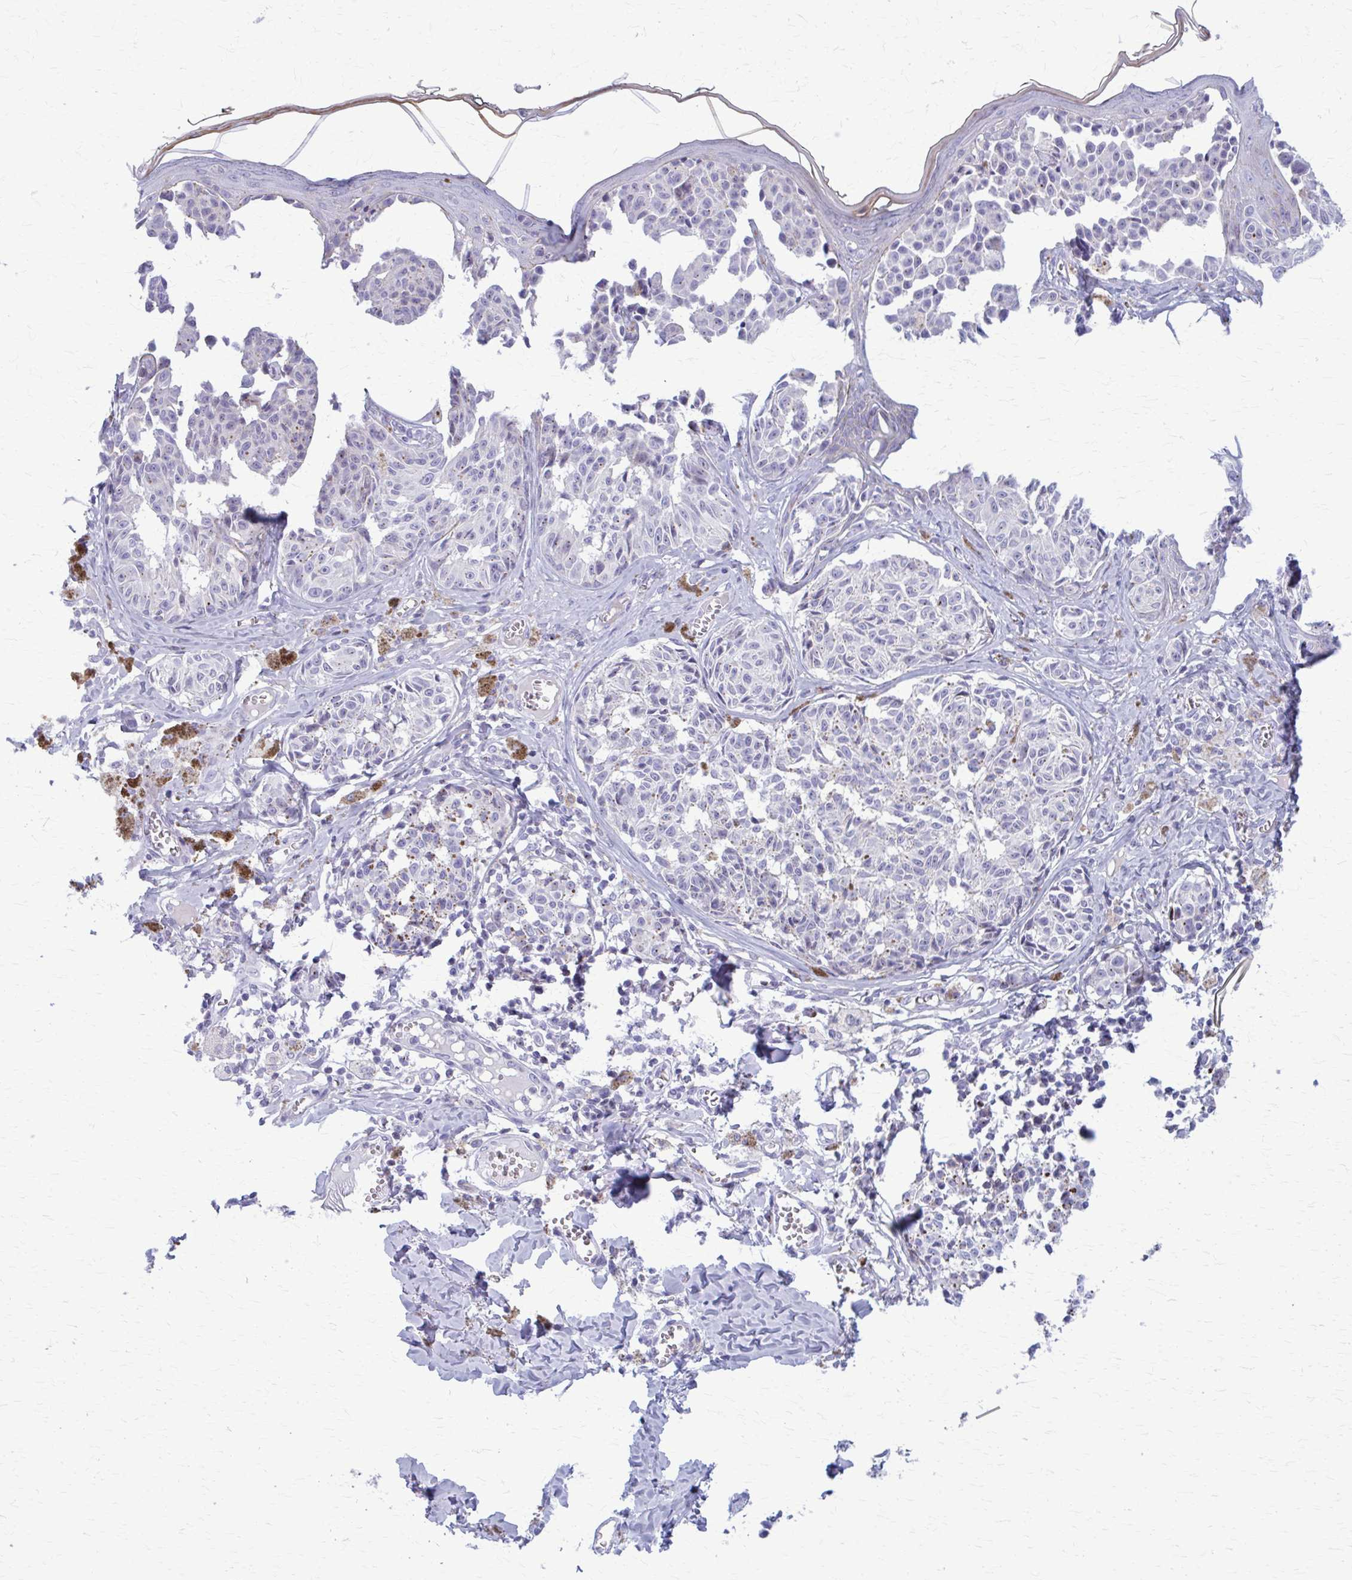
{"staining": {"intensity": "negative", "quantity": "none", "location": "none"}, "tissue": "melanoma", "cell_type": "Tumor cells", "image_type": "cancer", "snomed": [{"axis": "morphology", "description": "Malignant melanoma, NOS"}, {"axis": "topography", "description": "Skin"}], "caption": "DAB immunohistochemical staining of human malignant melanoma reveals no significant expression in tumor cells.", "gene": "PEDS1", "patient": {"sex": "female", "age": 43}}